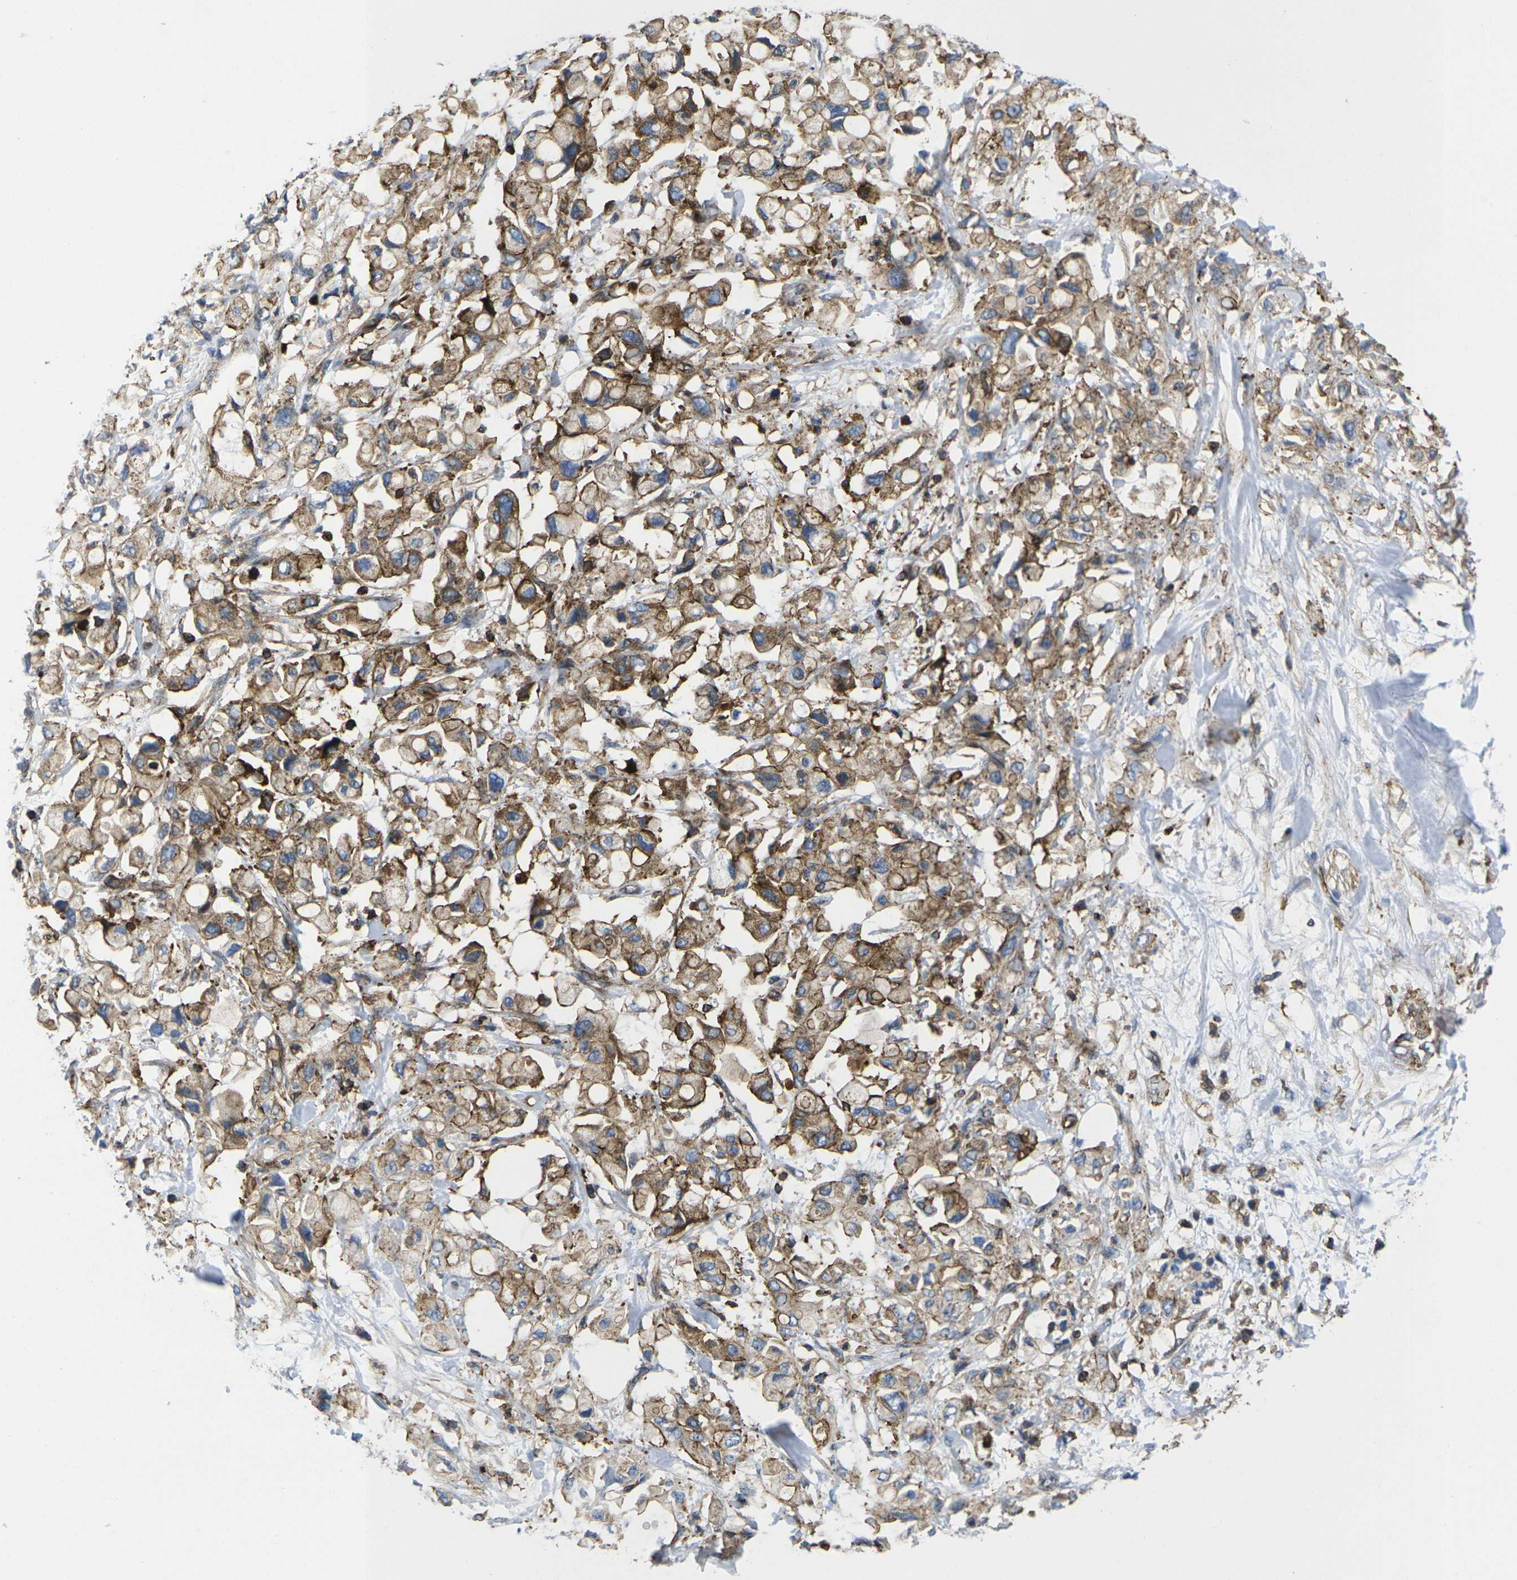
{"staining": {"intensity": "moderate", "quantity": ">75%", "location": "cytoplasmic/membranous"}, "tissue": "pancreatic cancer", "cell_type": "Tumor cells", "image_type": "cancer", "snomed": [{"axis": "morphology", "description": "Adenocarcinoma, NOS"}, {"axis": "topography", "description": "Pancreas"}], "caption": "Immunohistochemistry micrograph of human adenocarcinoma (pancreatic) stained for a protein (brown), which demonstrates medium levels of moderate cytoplasmic/membranous expression in approximately >75% of tumor cells.", "gene": "IQGAP1", "patient": {"sex": "female", "age": 56}}